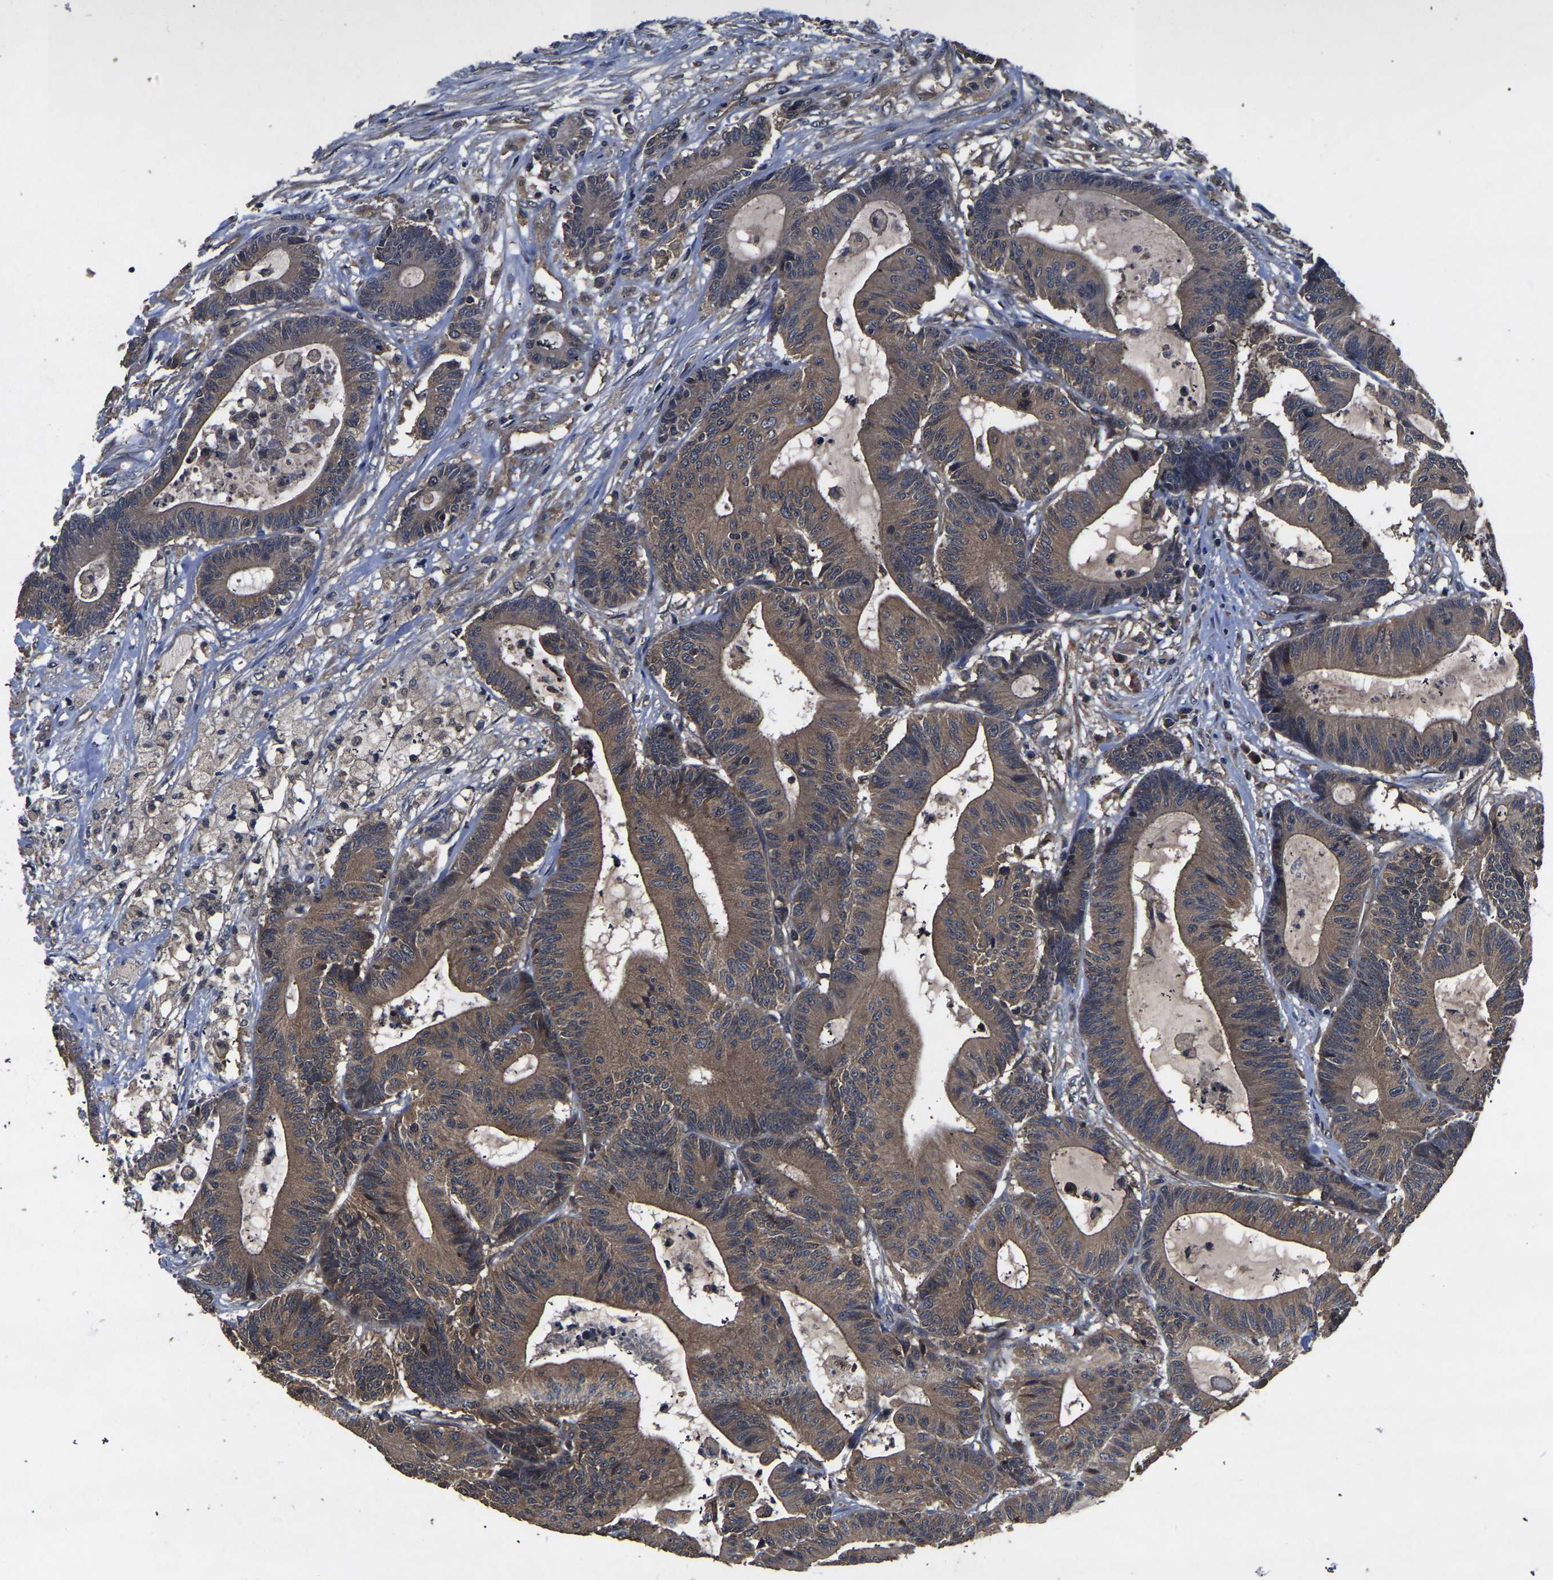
{"staining": {"intensity": "moderate", "quantity": "25%-75%", "location": "cytoplasmic/membranous"}, "tissue": "colorectal cancer", "cell_type": "Tumor cells", "image_type": "cancer", "snomed": [{"axis": "morphology", "description": "Adenocarcinoma, NOS"}, {"axis": "topography", "description": "Colon"}], "caption": "Human colorectal cancer (adenocarcinoma) stained with a brown dye shows moderate cytoplasmic/membranous positive staining in approximately 25%-75% of tumor cells.", "gene": "CRYZL1", "patient": {"sex": "female", "age": 84}}